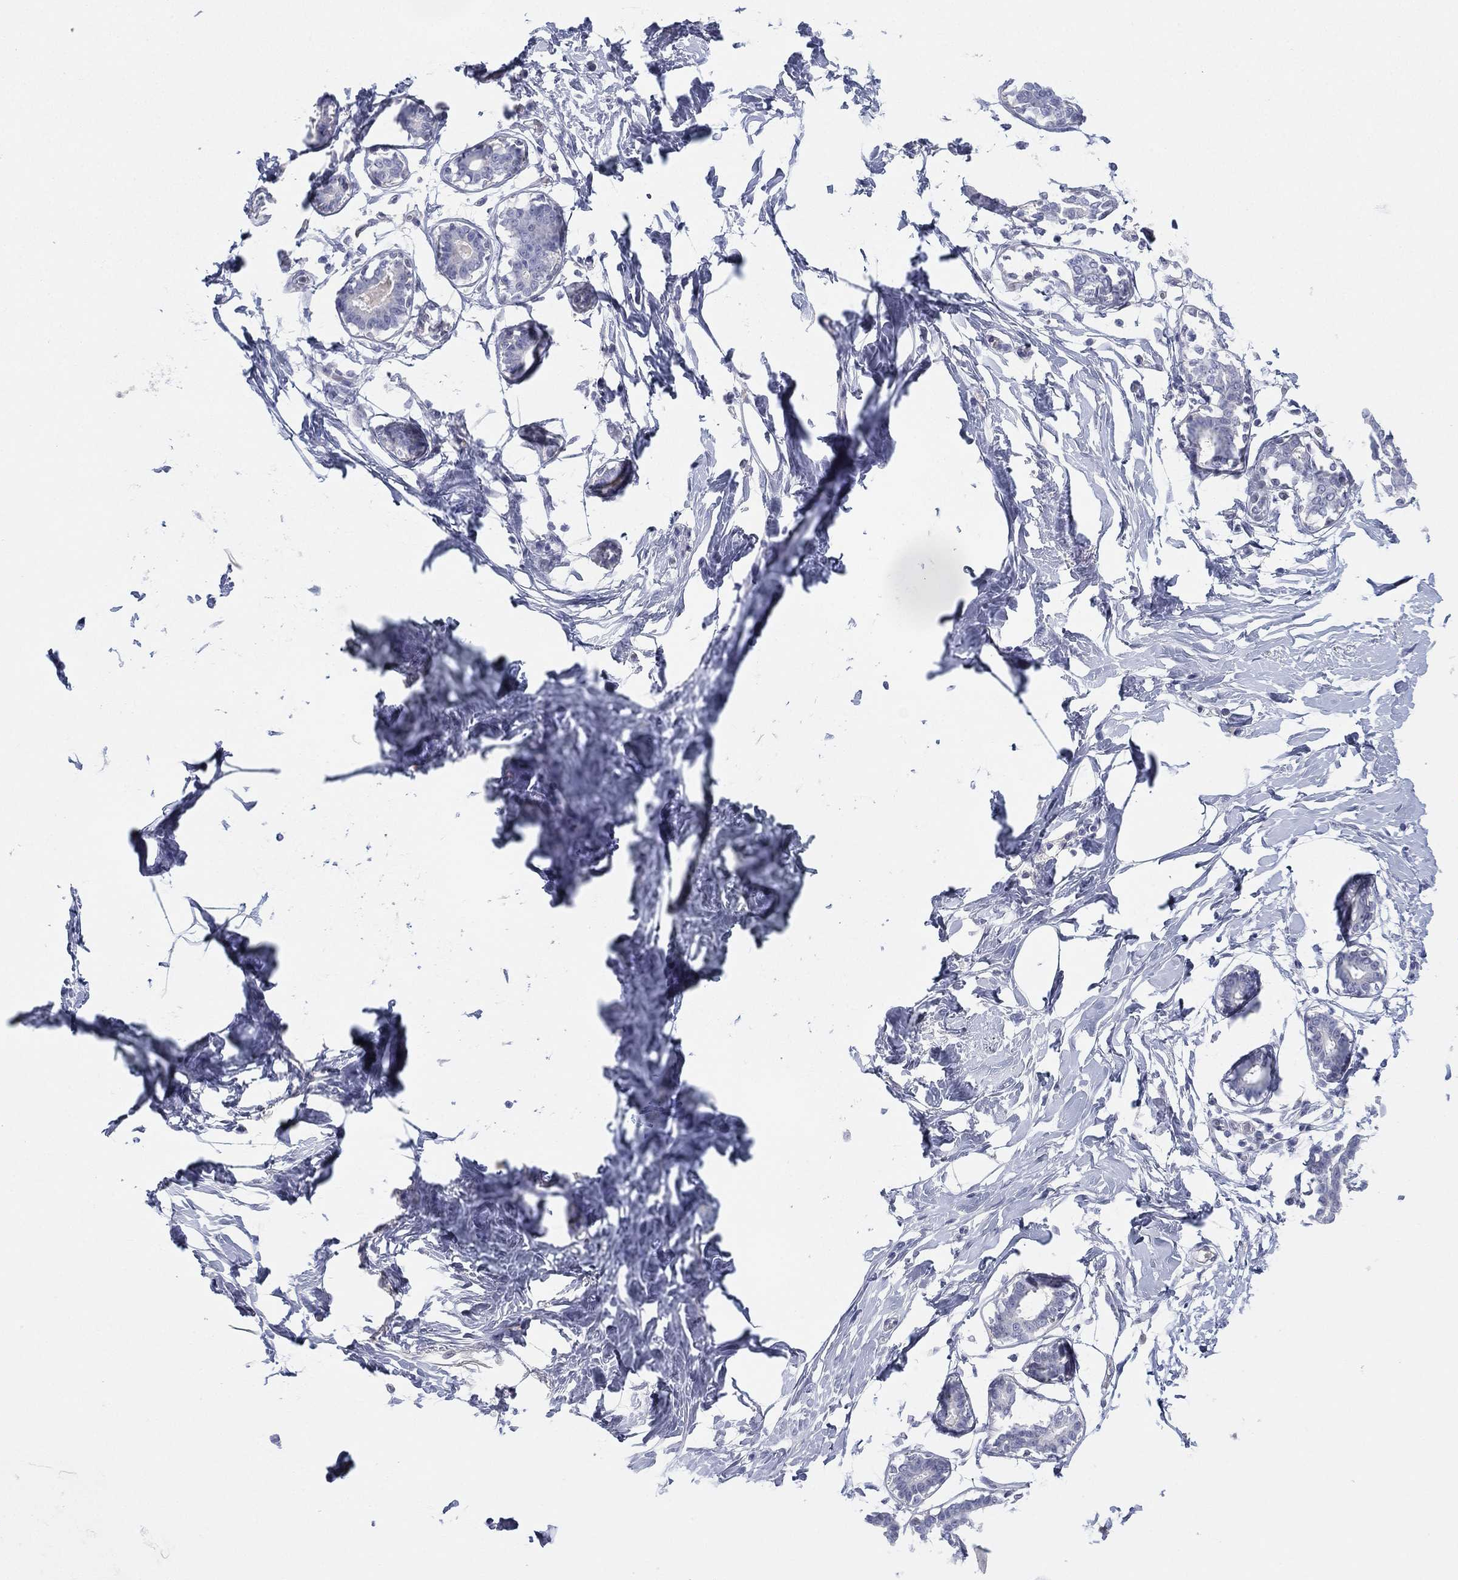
{"staining": {"intensity": "negative", "quantity": "none", "location": "none"}, "tissue": "breast", "cell_type": "Adipocytes", "image_type": "normal", "snomed": [{"axis": "morphology", "description": "Normal tissue, NOS"}, {"axis": "morphology", "description": "Lobular carcinoma, in situ"}, {"axis": "topography", "description": "Breast"}], "caption": "Protein analysis of benign breast demonstrates no significant expression in adipocytes. Nuclei are stained in blue.", "gene": "MLF1", "patient": {"sex": "female", "age": 35}}